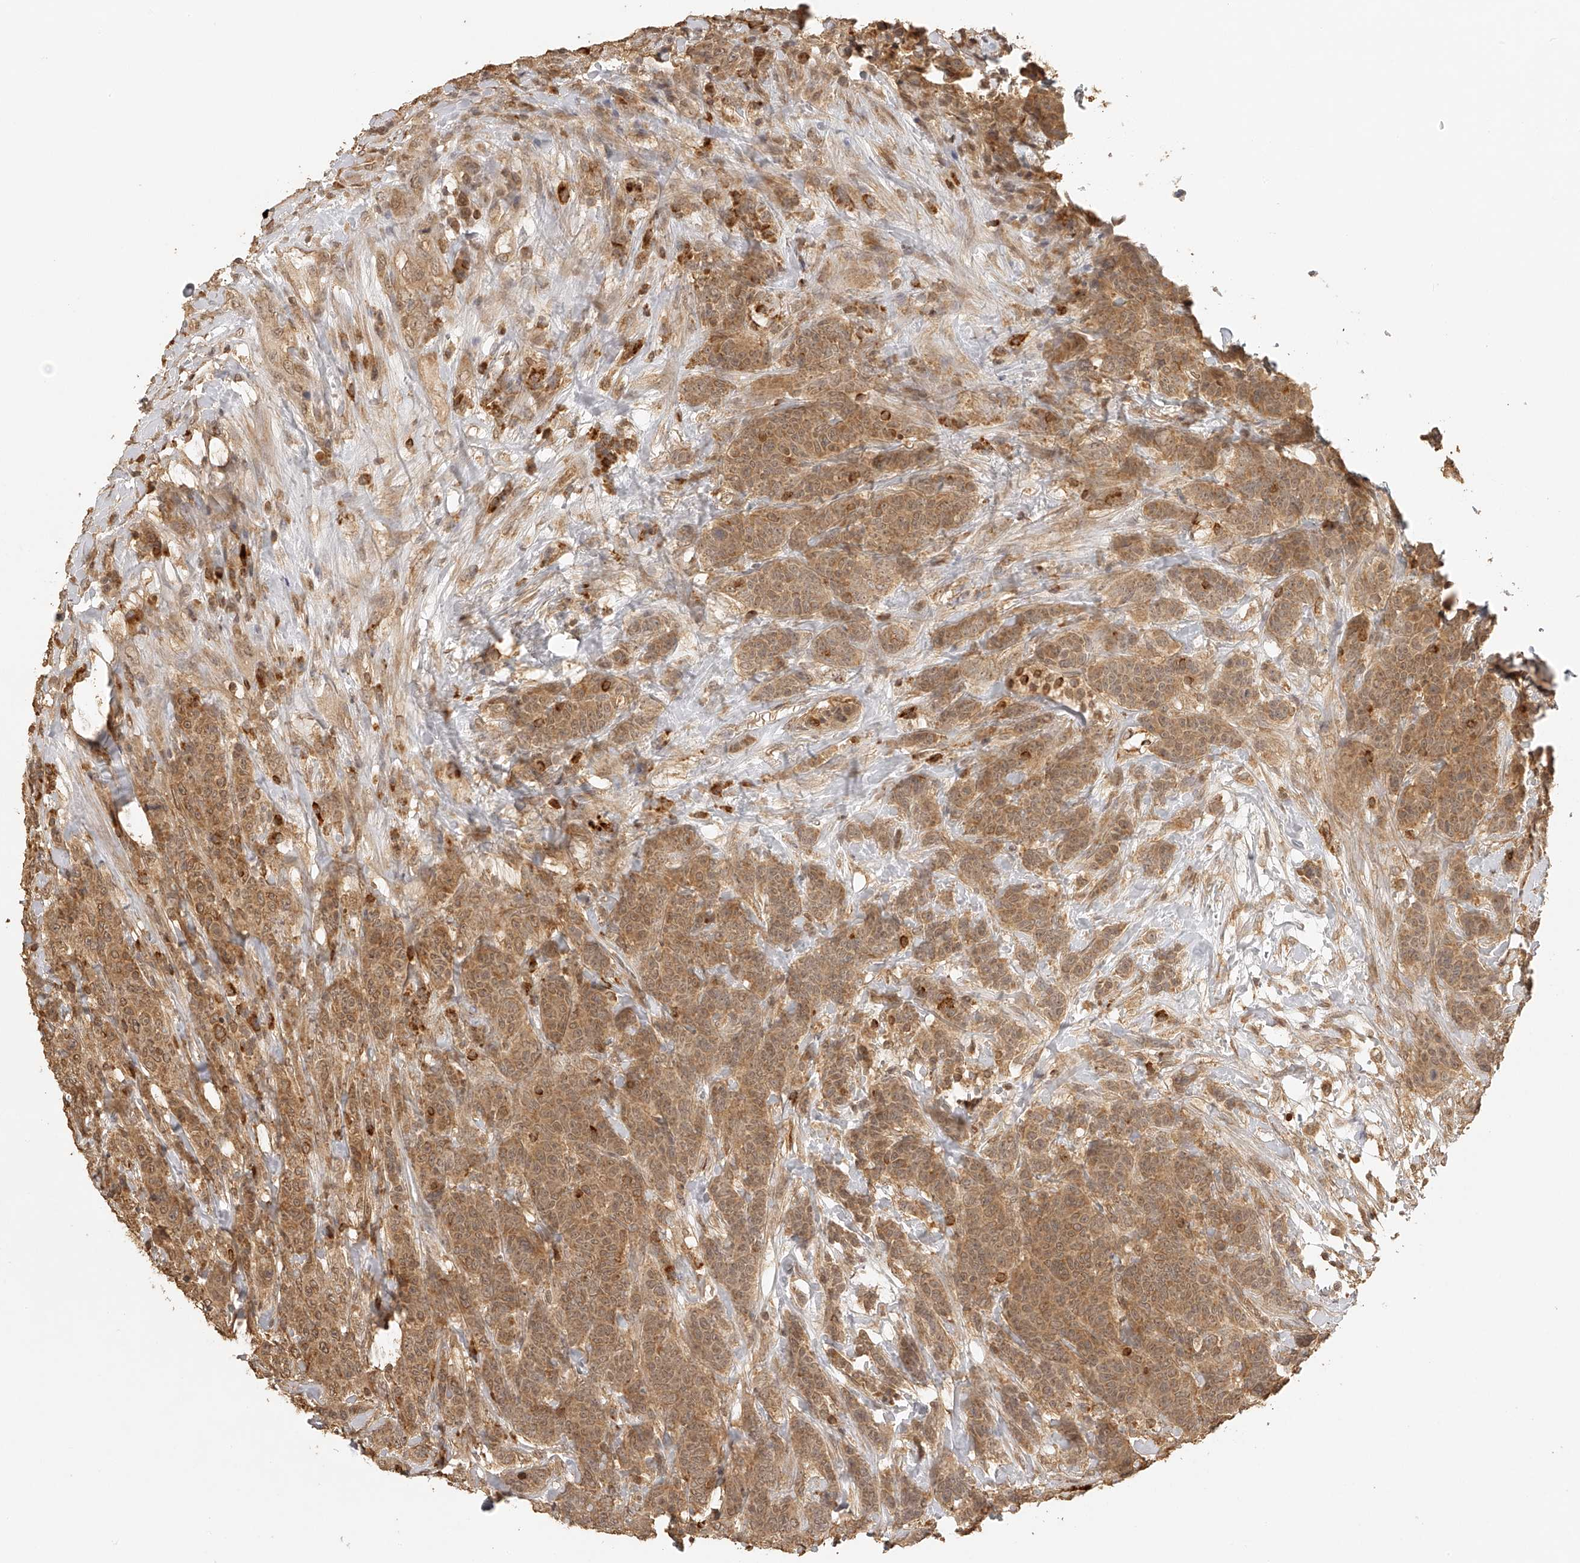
{"staining": {"intensity": "moderate", "quantity": ">75%", "location": "cytoplasmic/membranous"}, "tissue": "breast cancer", "cell_type": "Tumor cells", "image_type": "cancer", "snomed": [{"axis": "morphology", "description": "Duct carcinoma"}, {"axis": "topography", "description": "Breast"}], "caption": "Human breast cancer (intraductal carcinoma) stained with a brown dye demonstrates moderate cytoplasmic/membranous positive positivity in about >75% of tumor cells.", "gene": "BCL2L11", "patient": {"sex": "female", "age": 37}}